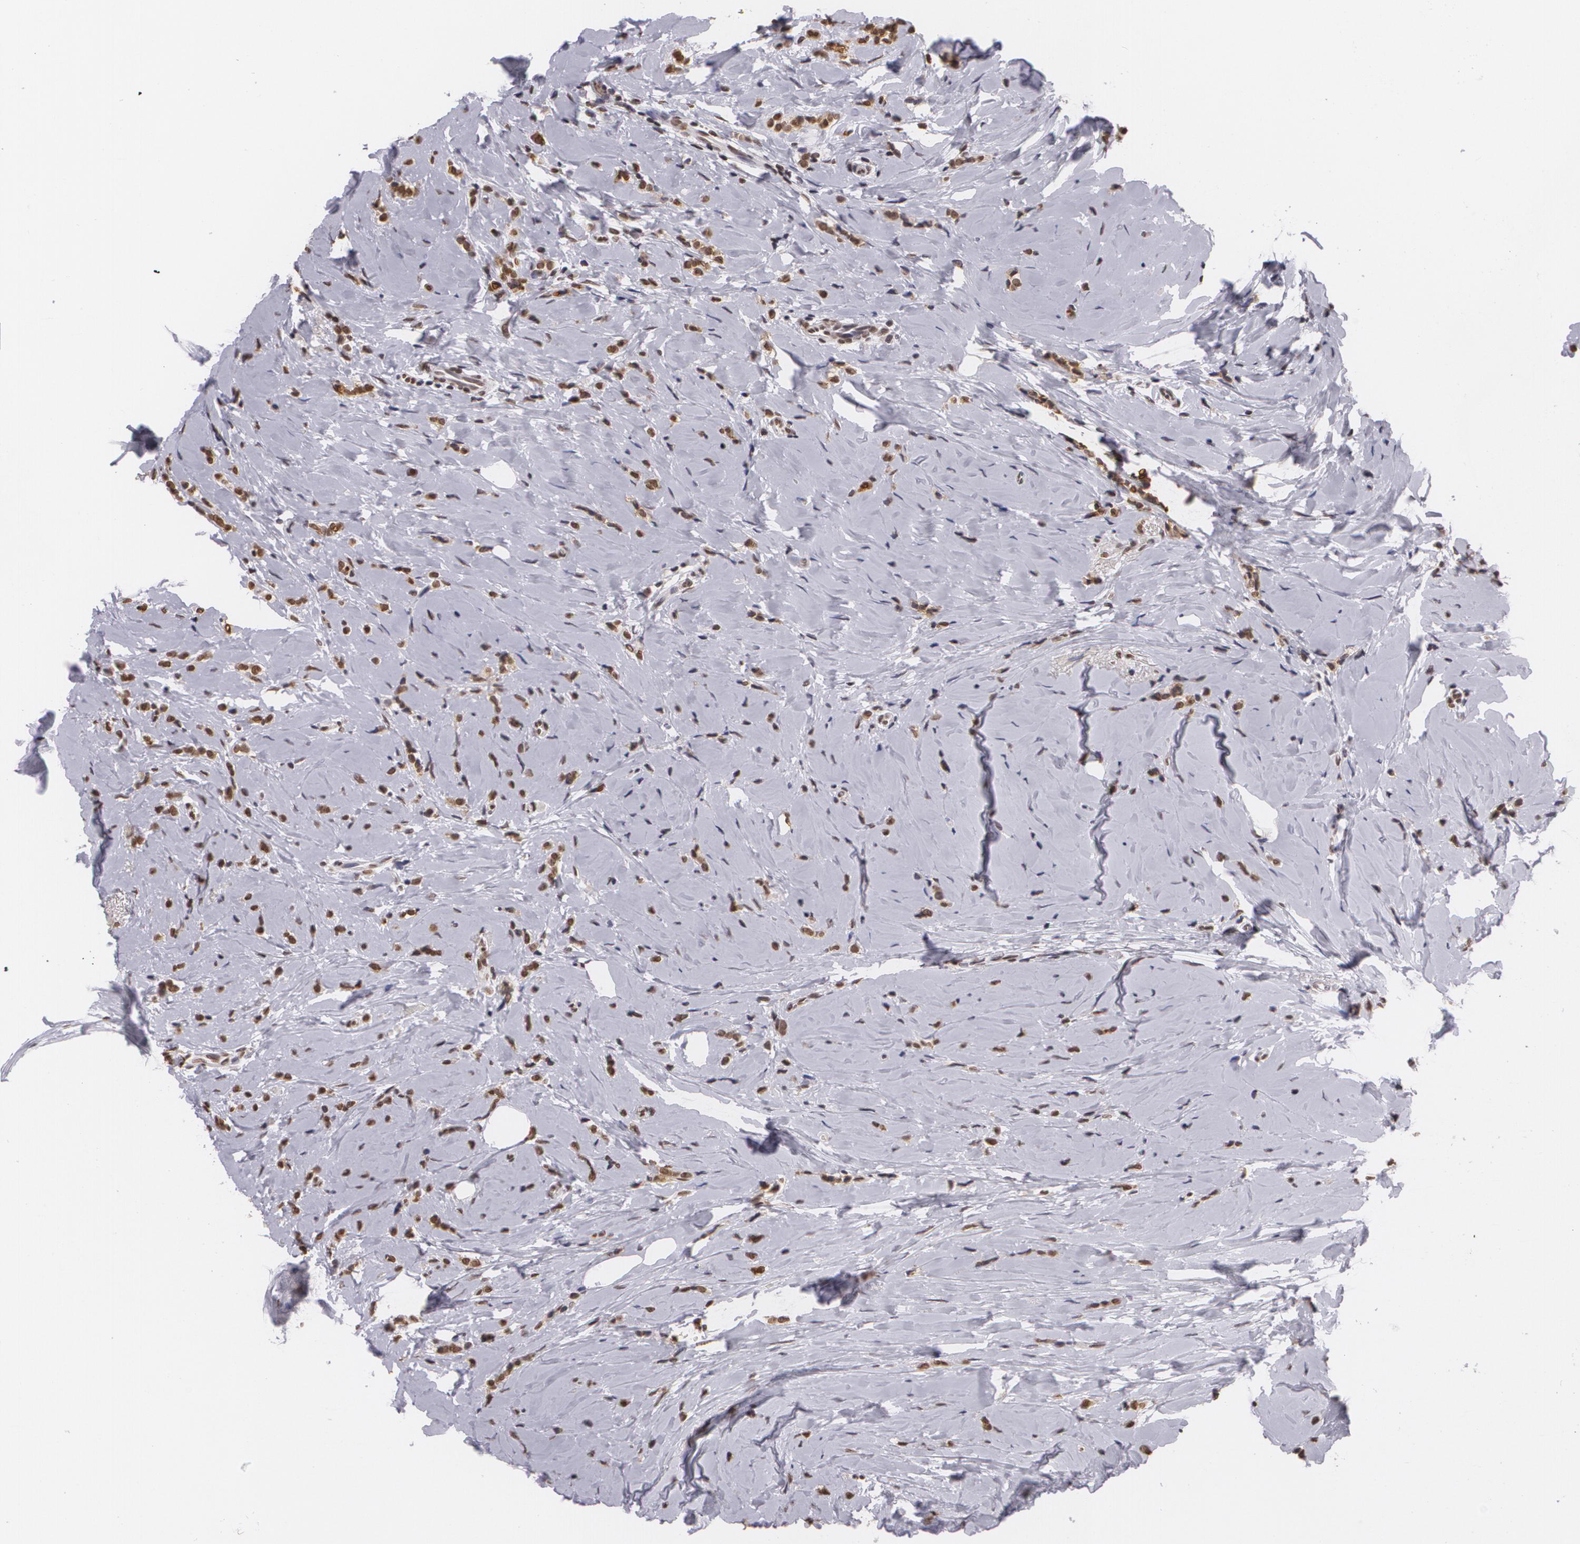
{"staining": {"intensity": "moderate", "quantity": ">75%", "location": "cytoplasmic/membranous"}, "tissue": "breast cancer", "cell_type": "Tumor cells", "image_type": "cancer", "snomed": [{"axis": "morphology", "description": "Lobular carcinoma"}, {"axis": "topography", "description": "Breast"}], "caption": "This image demonstrates immunohistochemistry staining of breast lobular carcinoma, with medium moderate cytoplasmic/membranous expression in about >75% of tumor cells.", "gene": "MUC1", "patient": {"sex": "female", "age": 64}}